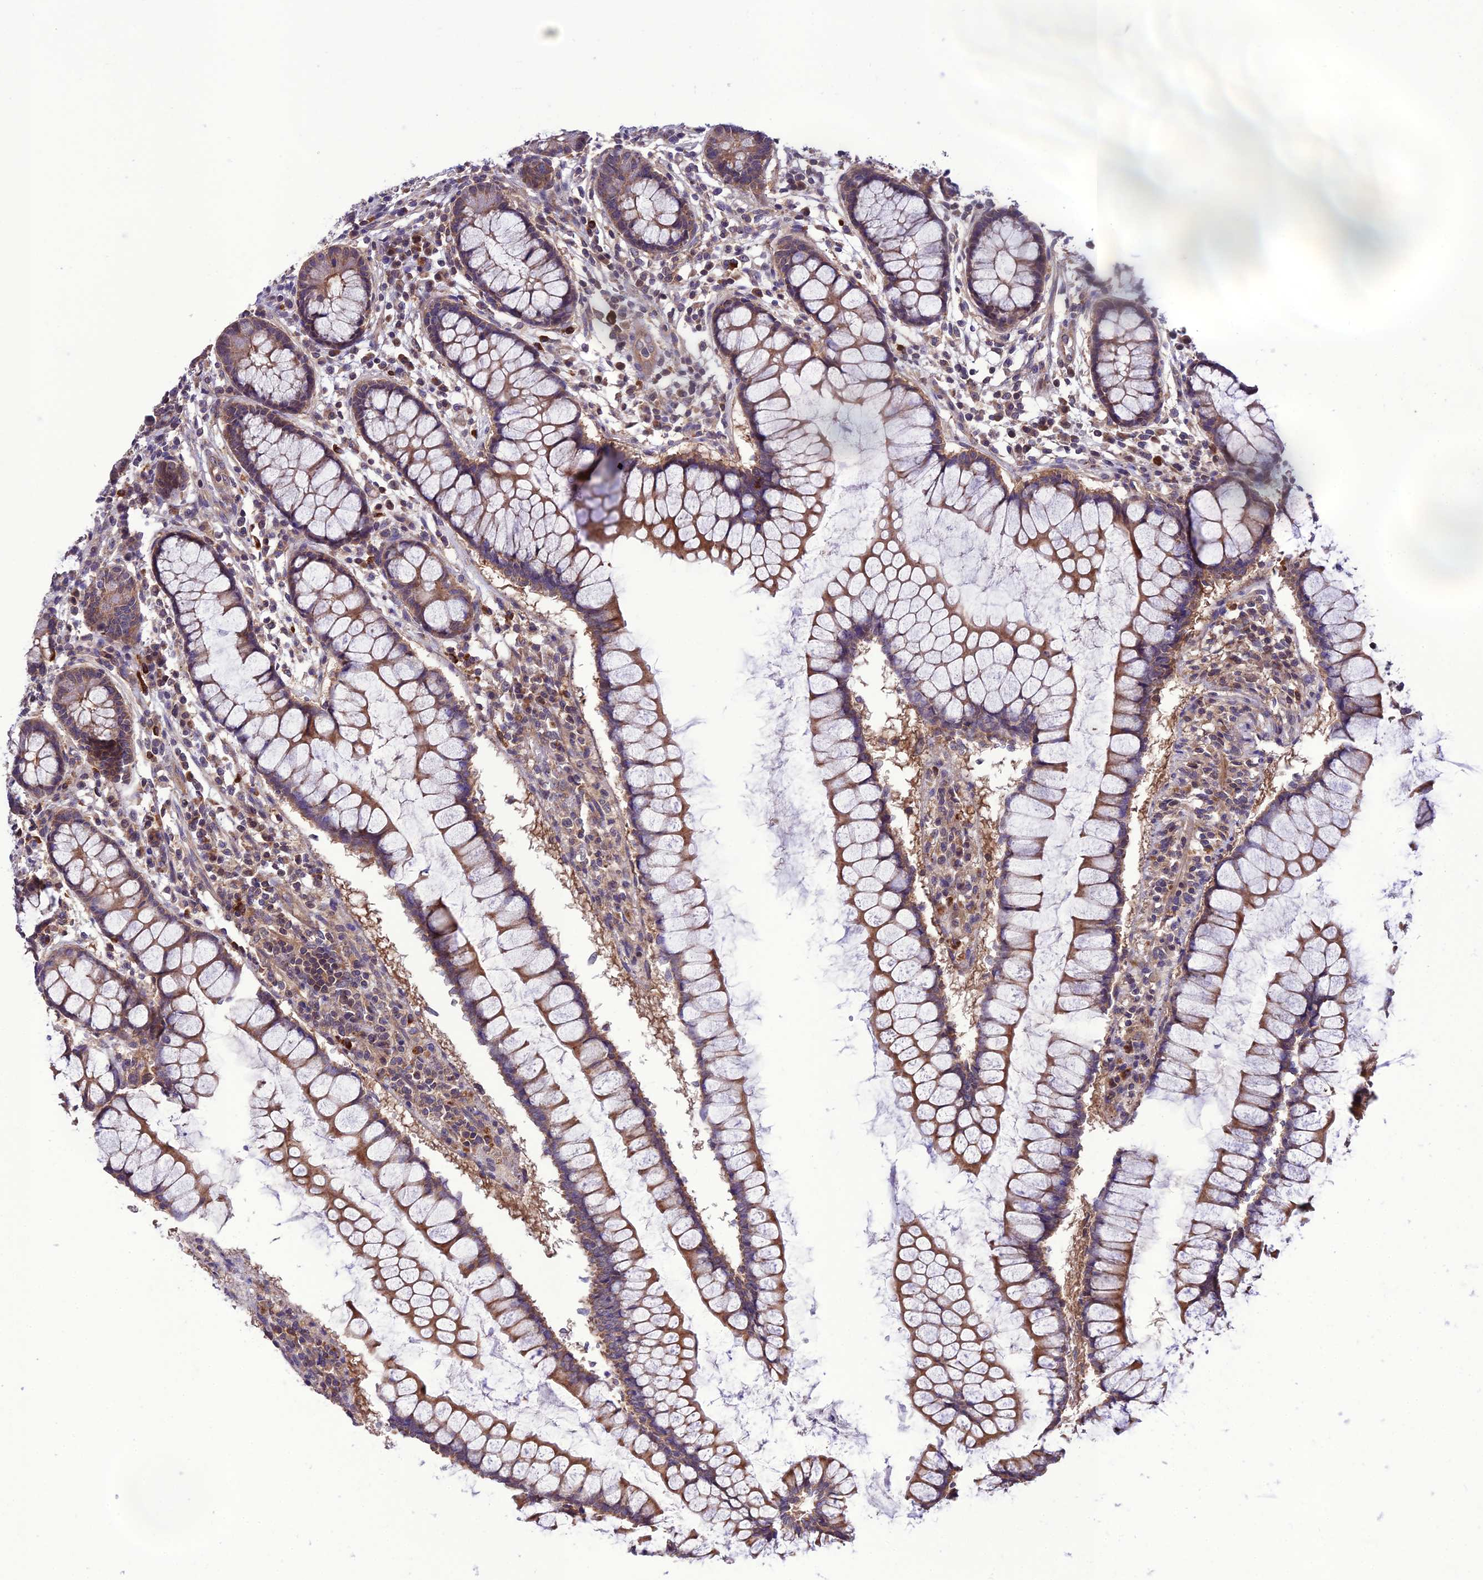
{"staining": {"intensity": "moderate", "quantity": ">75%", "location": "cytoplasmic/membranous"}, "tissue": "colon", "cell_type": "Endothelial cells", "image_type": "normal", "snomed": [{"axis": "morphology", "description": "Normal tissue, NOS"}, {"axis": "morphology", "description": "Adenocarcinoma, NOS"}, {"axis": "topography", "description": "Colon"}], "caption": "An immunohistochemistry photomicrograph of normal tissue is shown. Protein staining in brown labels moderate cytoplasmic/membranous positivity in colon within endothelial cells.", "gene": "PPIL3", "patient": {"sex": "female", "age": 55}}